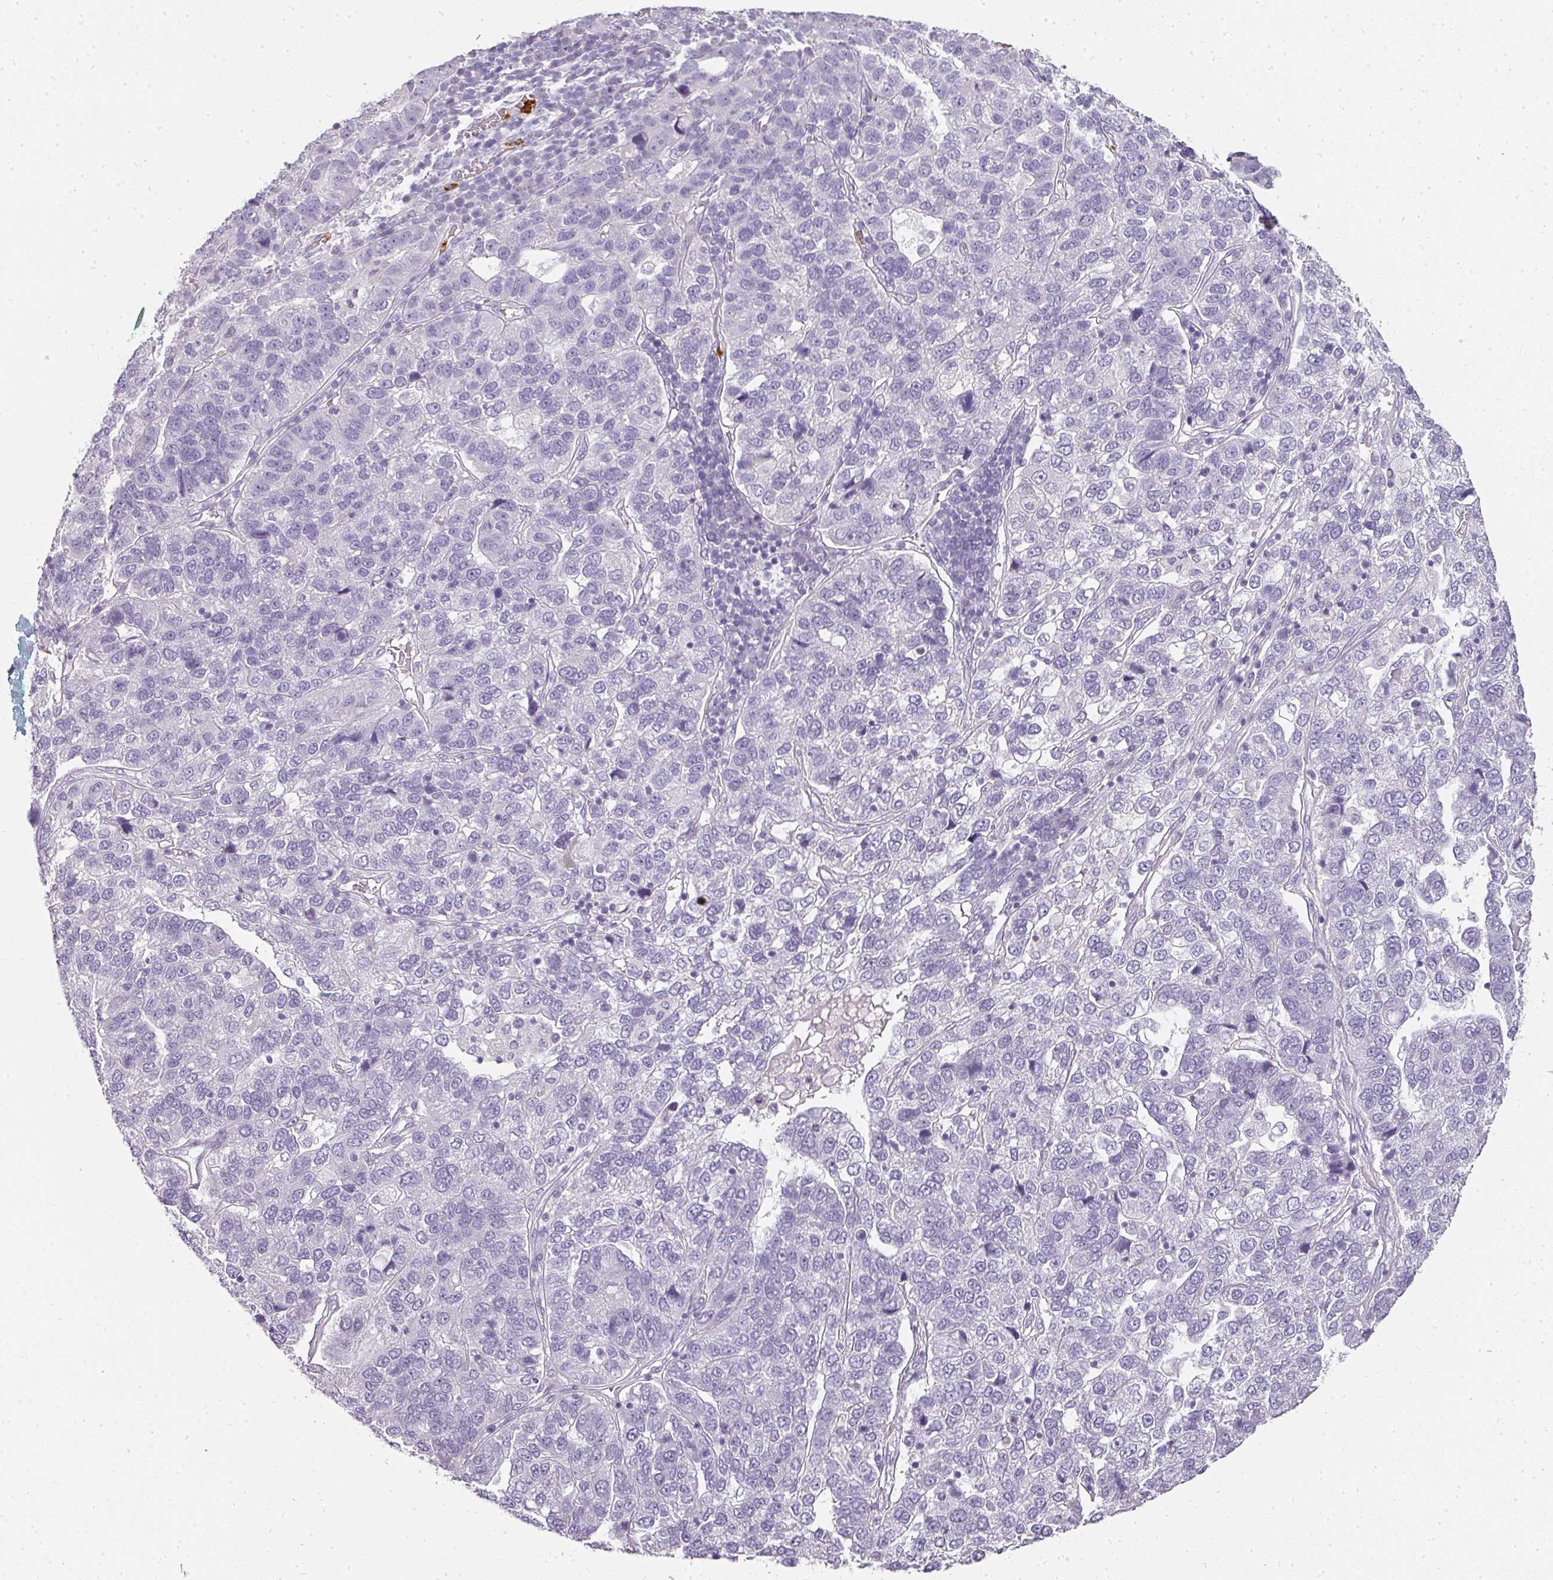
{"staining": {"intensity": "negative", "quantity": "none", "location": "none"}, "tissue": "pancreatic cancer", "cell_type": "Tumor cells", "image_type": "cancer", "snomed": [{"axis": "morphology", "description": "Adenocarcinoma, NOS"}, {"axis": "topography", "description": "Pancreas"}], "caption": "A high-resolution histopathology image shows IHC staining of pancreatic cancer (adenocarcinoma), which displays no significant expression in tumor cells.", "gene": "CAMP", "patient": {"sex": "female", "age": 61}}